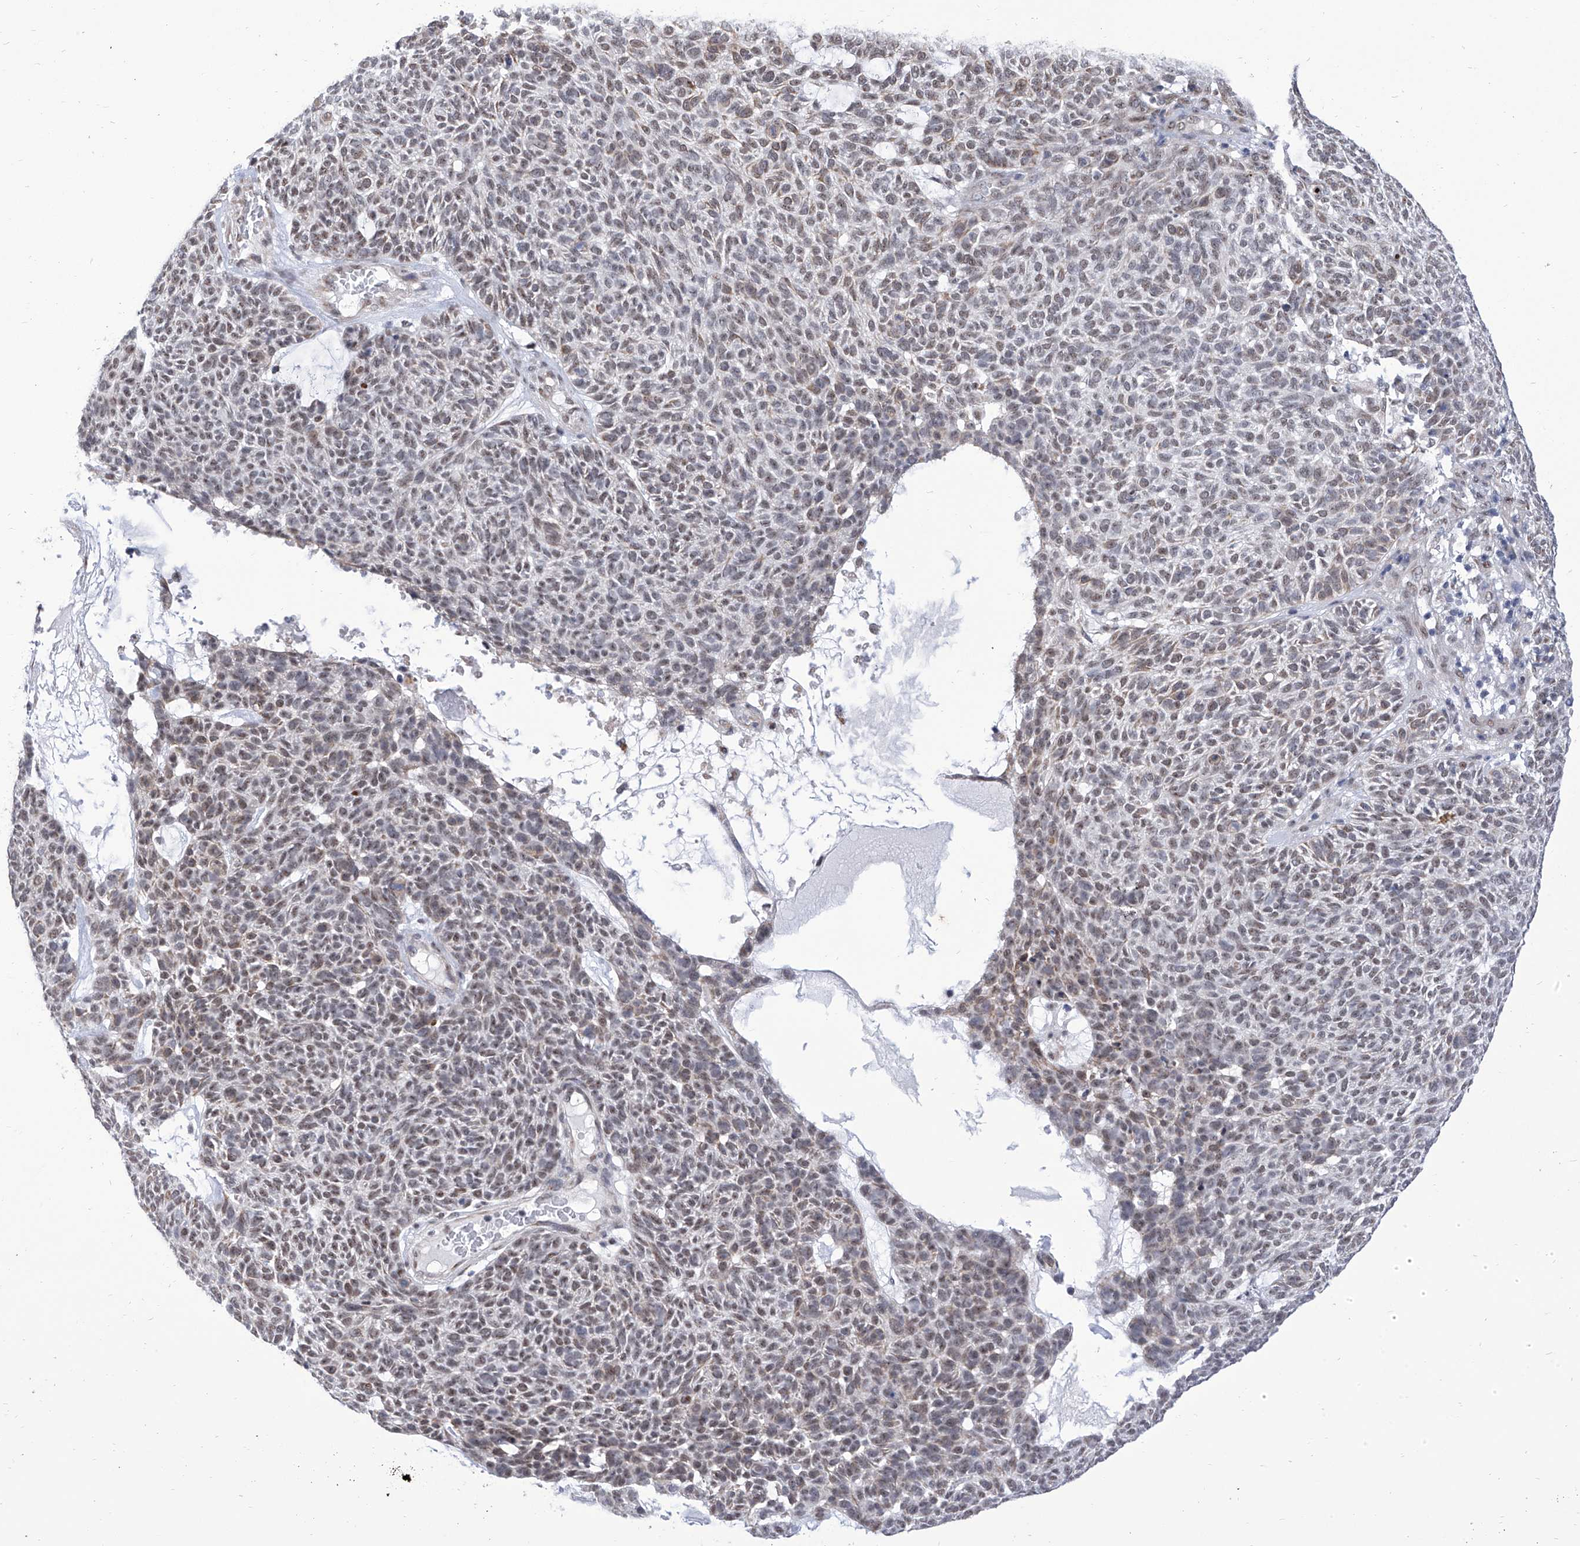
{"staining": {"intensity": "weak", "quantity": ">75%", "location": "nuclear"}, "tissue": "skin cancer", "cell_type": "Tumor cells", "image_type": "cancer", "snomed": [{"axis": "morphology", "description": "Squamous cell carcinoma, NOS"}, {"axis": "topography", "description": "Skin"}], "caption": "Skin cancer stained with a protein marker reveals weak staining in tumor cells.", "gene": "SART1", "patient": {"sex": "female", "age": 90}}